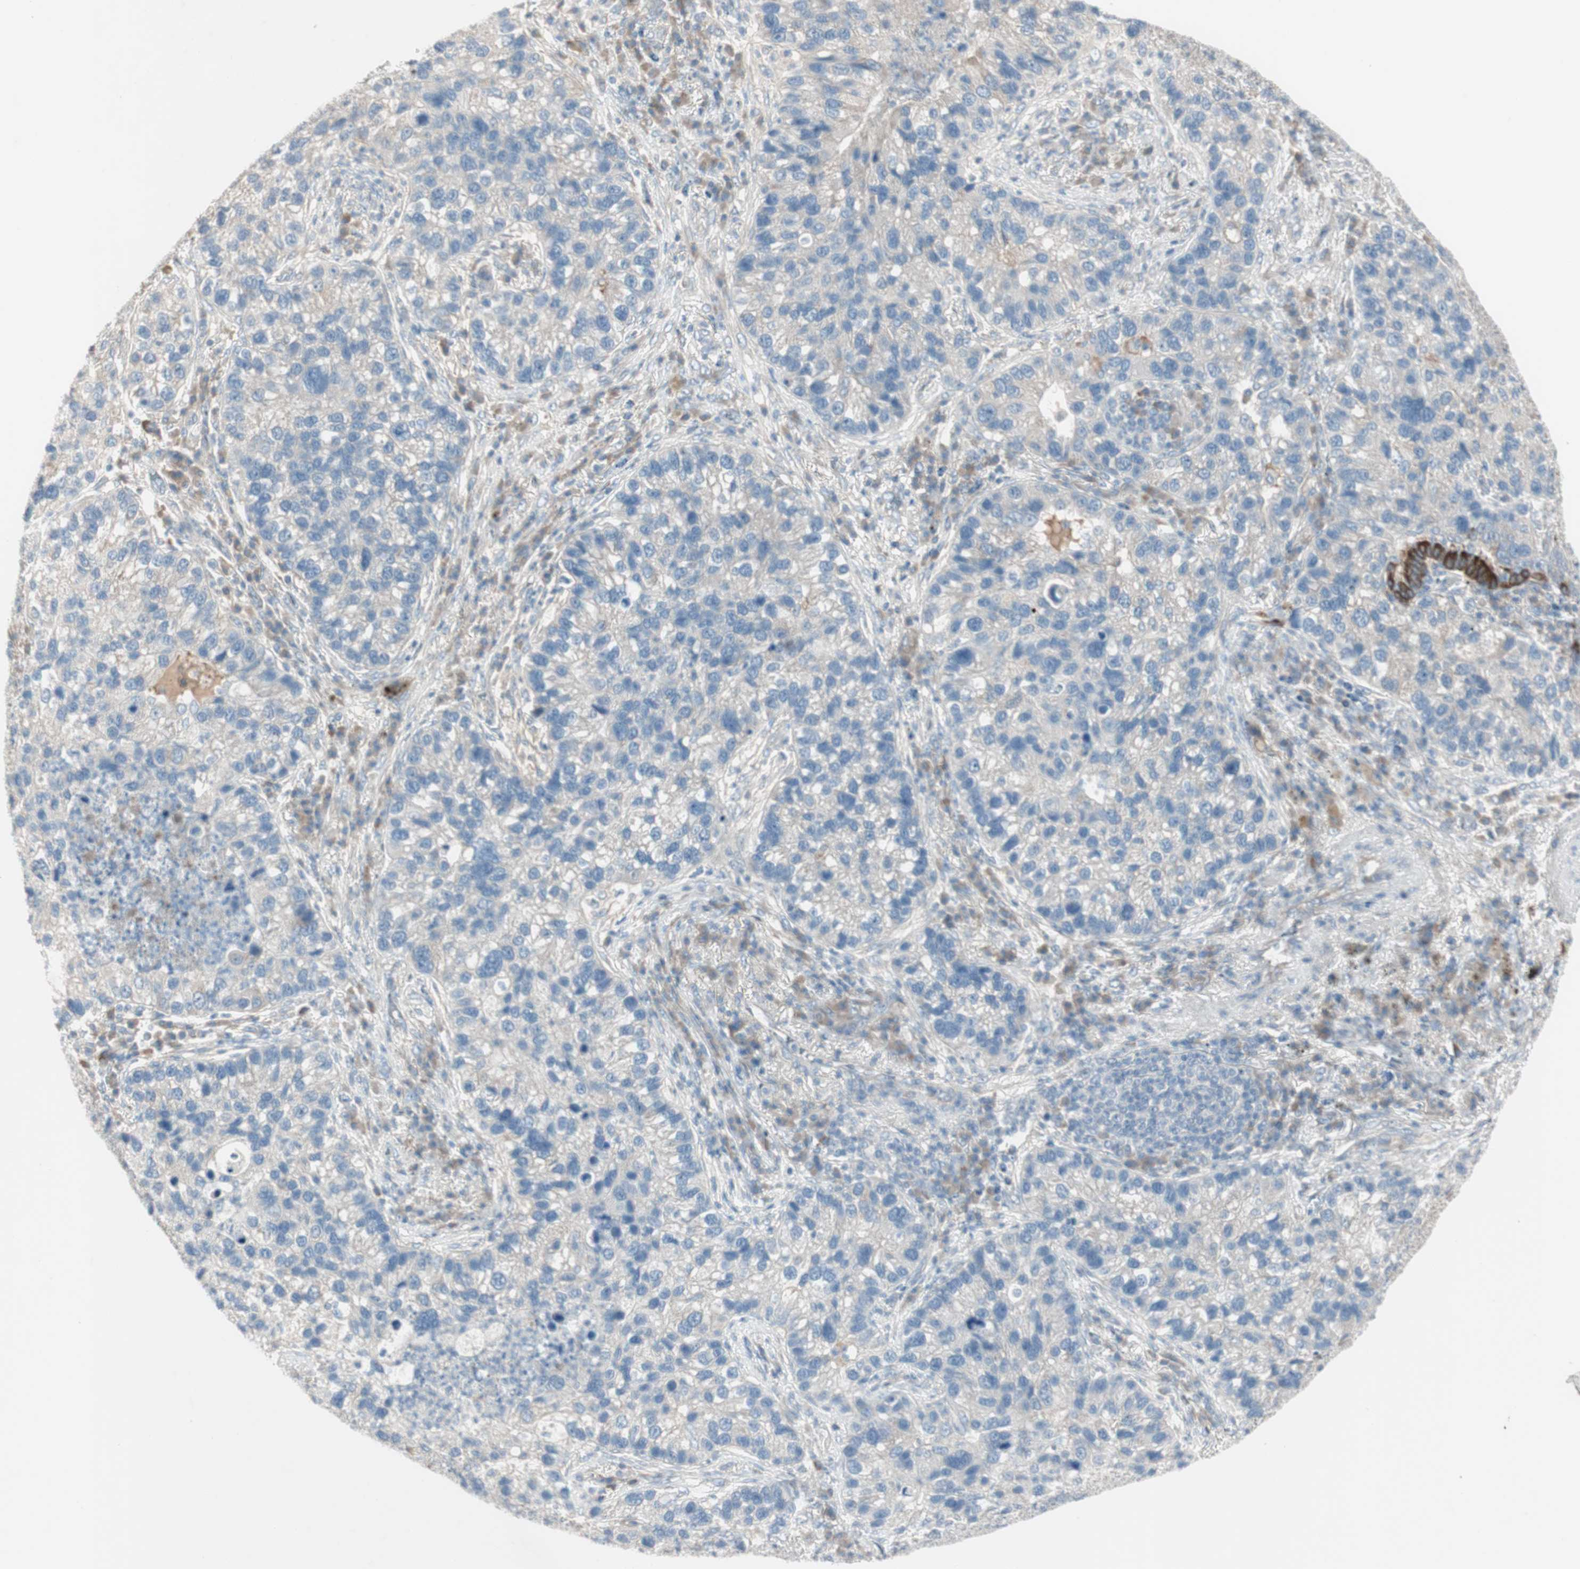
{"staining": {"intensity": "weak", "quantity": "25%-75%", "location": "cytoplasmic/membranous"}, "tissue": "lung cancer", "cell_type": "Tumor cells", "image_type": "cancer", "snomed": [{"axis": "morphology", "description": "Normal tissue, NOS"}, {"axis": "morphology", "description": "Adenocarcinoma, NOS"}, {"axis": "topography", "description": "Bronchus"}, {"axis": "topography", "description": "Lung"}], "caption": "IHC micrograph of neoplastic tissue: human lung cancer (adenocarcinoma) stained using immunohistochemistry shows low levels of weak protein expression localized specifically in the cytoplasmic/membranous of tumor cells, appearing as a cytoplasmic/membranous brown color.", "gene": "MAPRE3", "patient": {"sex": "male", "age": 54}}